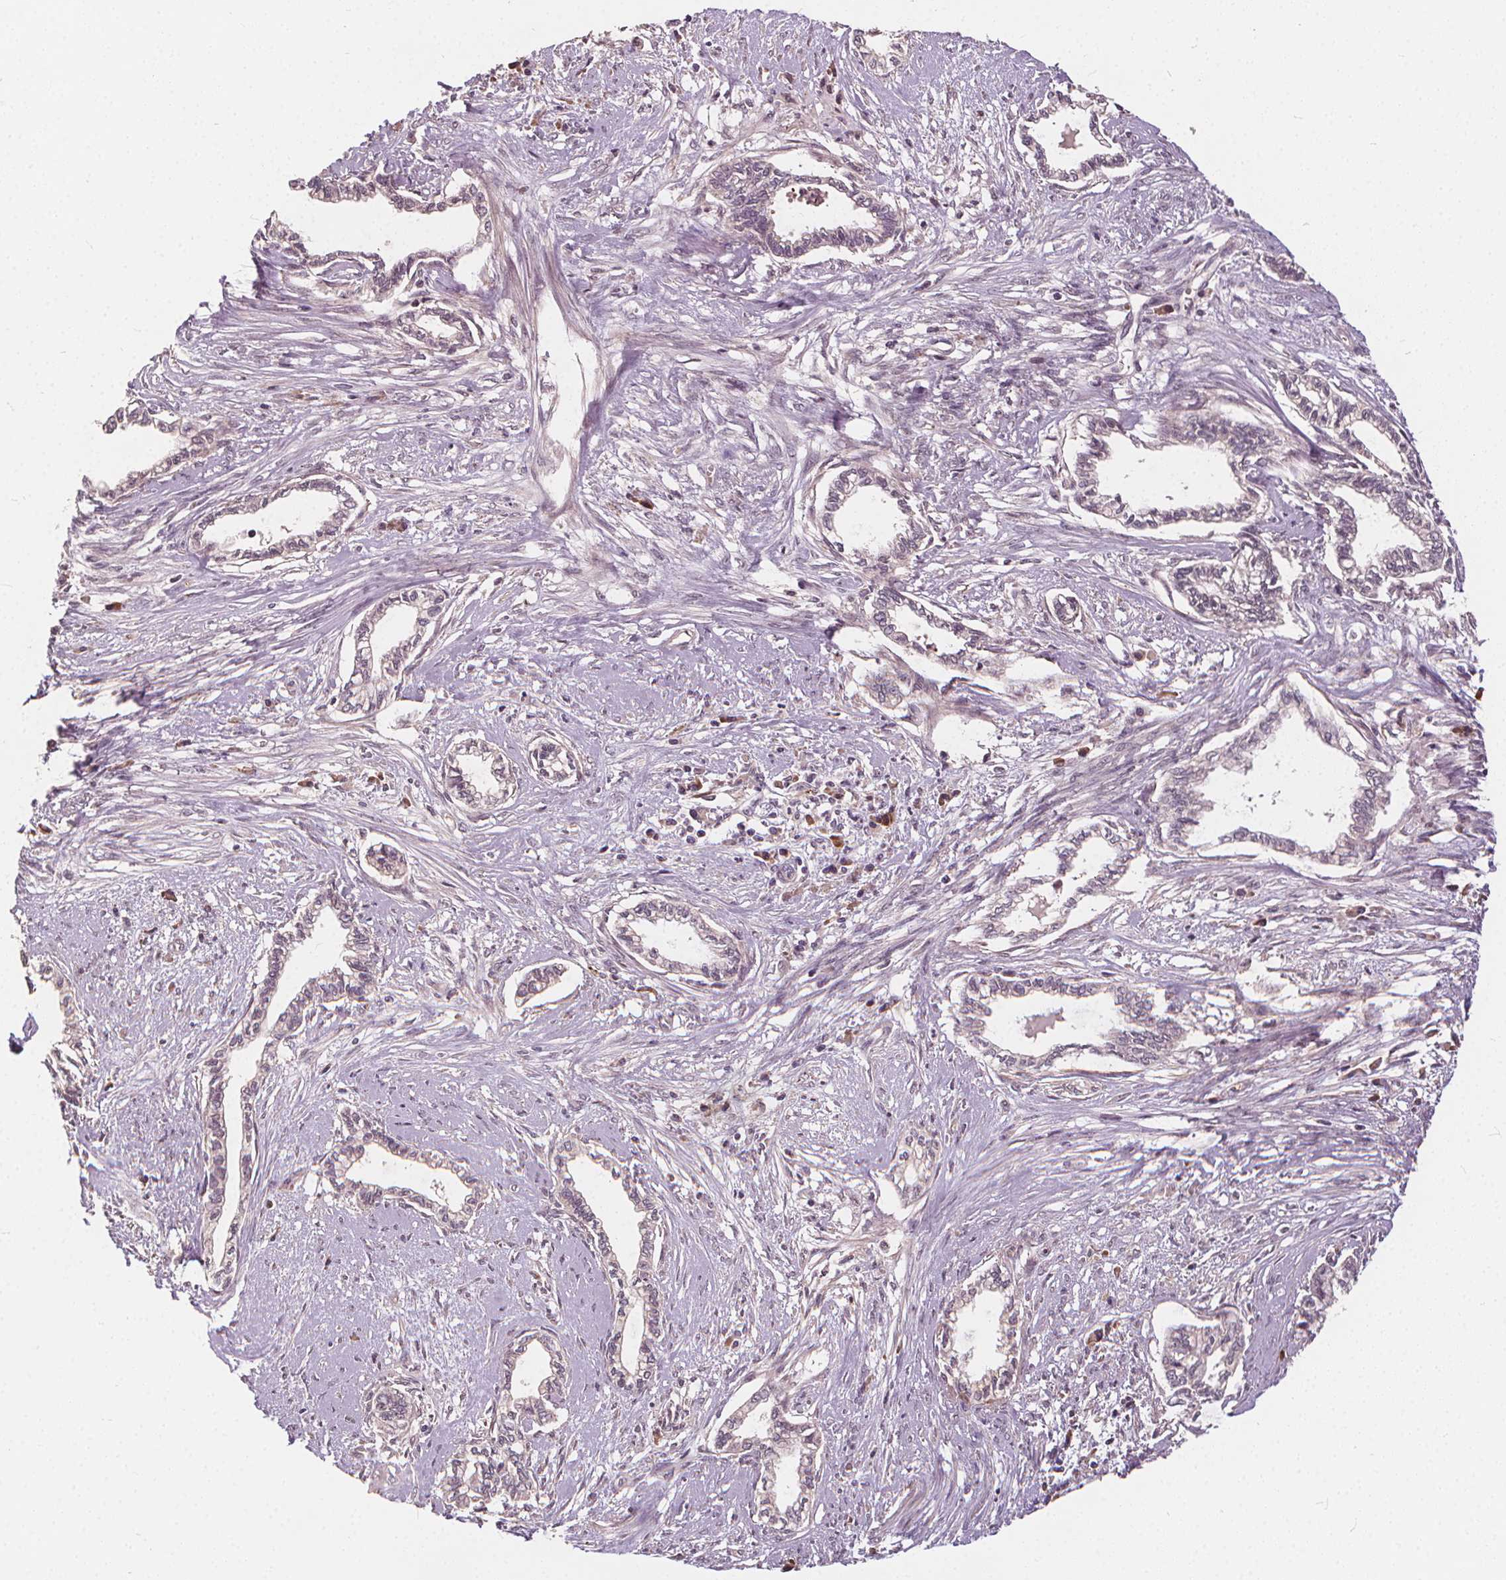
{"staining": {"intensity": "negative", "quantity": "none", "location": "none"}, "tissue": "cervical cancer", "cell_type": "Tumor cells", "image_type": "cancer", "snomed": [{"axis": "morphology", "description": "Adenocarcinoma, NOS"}, {"axis": "topography", "description": "Cervix"}], "caption": "The photomicrograph displays no significant positivity in tumor cells of cervical adenocarcinoma.", "gene": "IPO13", "patient": {"sex": "female", "age": 62}}